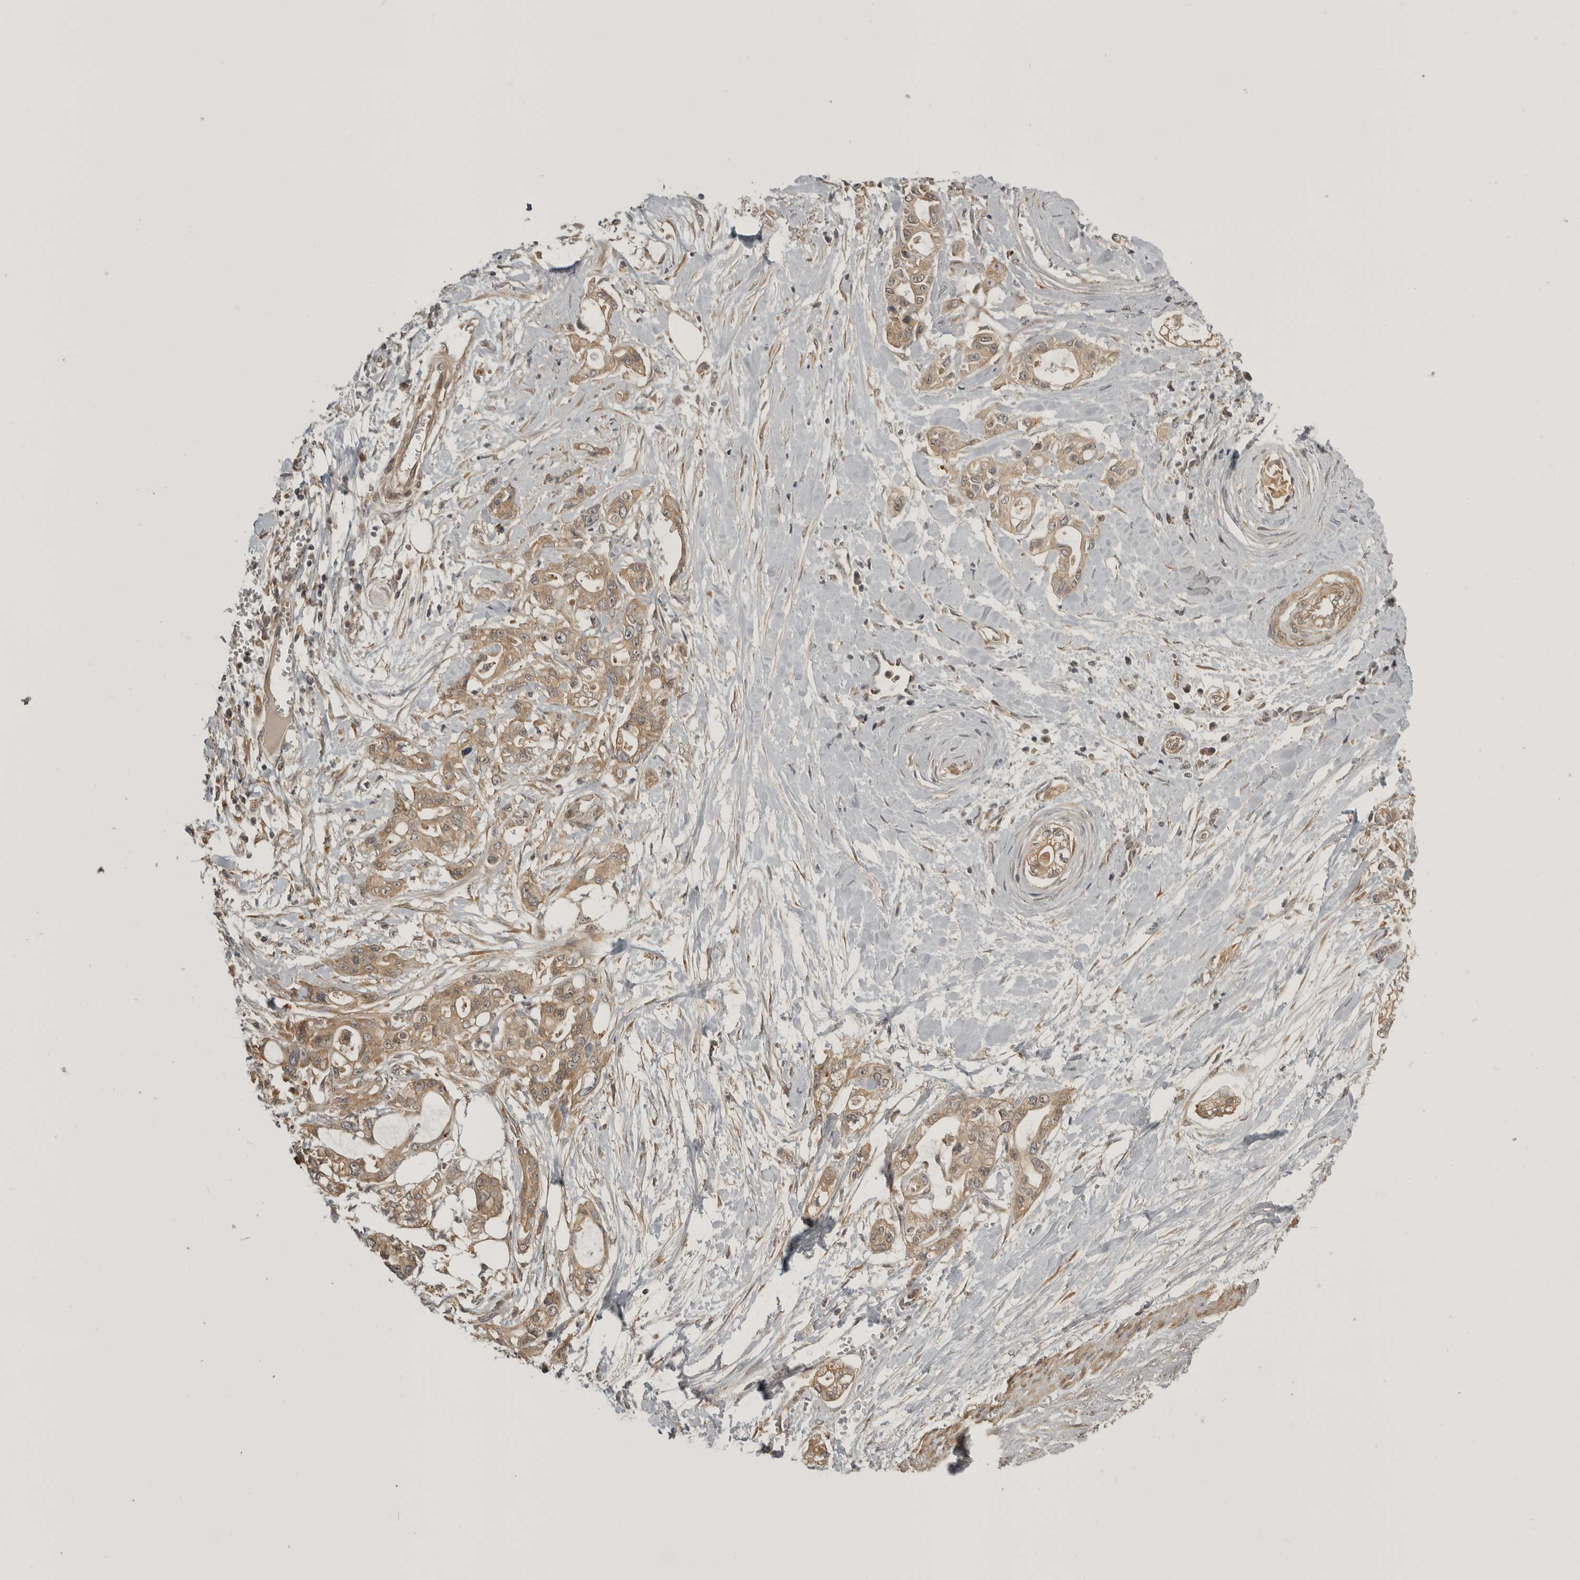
{"staining": {"intensity": "weak", "quantity": ">75%", "location": "cytoplasmic/membranous"}, "tissue": "pancreatic cancer", "cell_type": "Tumor cells", "image_type": "cancer", "snomed": [{"axis": "morphology", "description": "Adenocarcinoma, NOS"}, {"axis": "topography", "description": "Pancreas"}], "caption": "This is a micrograph of immunohistochemistry staining of adenocarcinoma (pancreatic), which shows weak staining in the cytoplasmic/membranous of tumor cells.", "gene": "CUEDC1", "patient": {"sex": "male", "age": 68}}